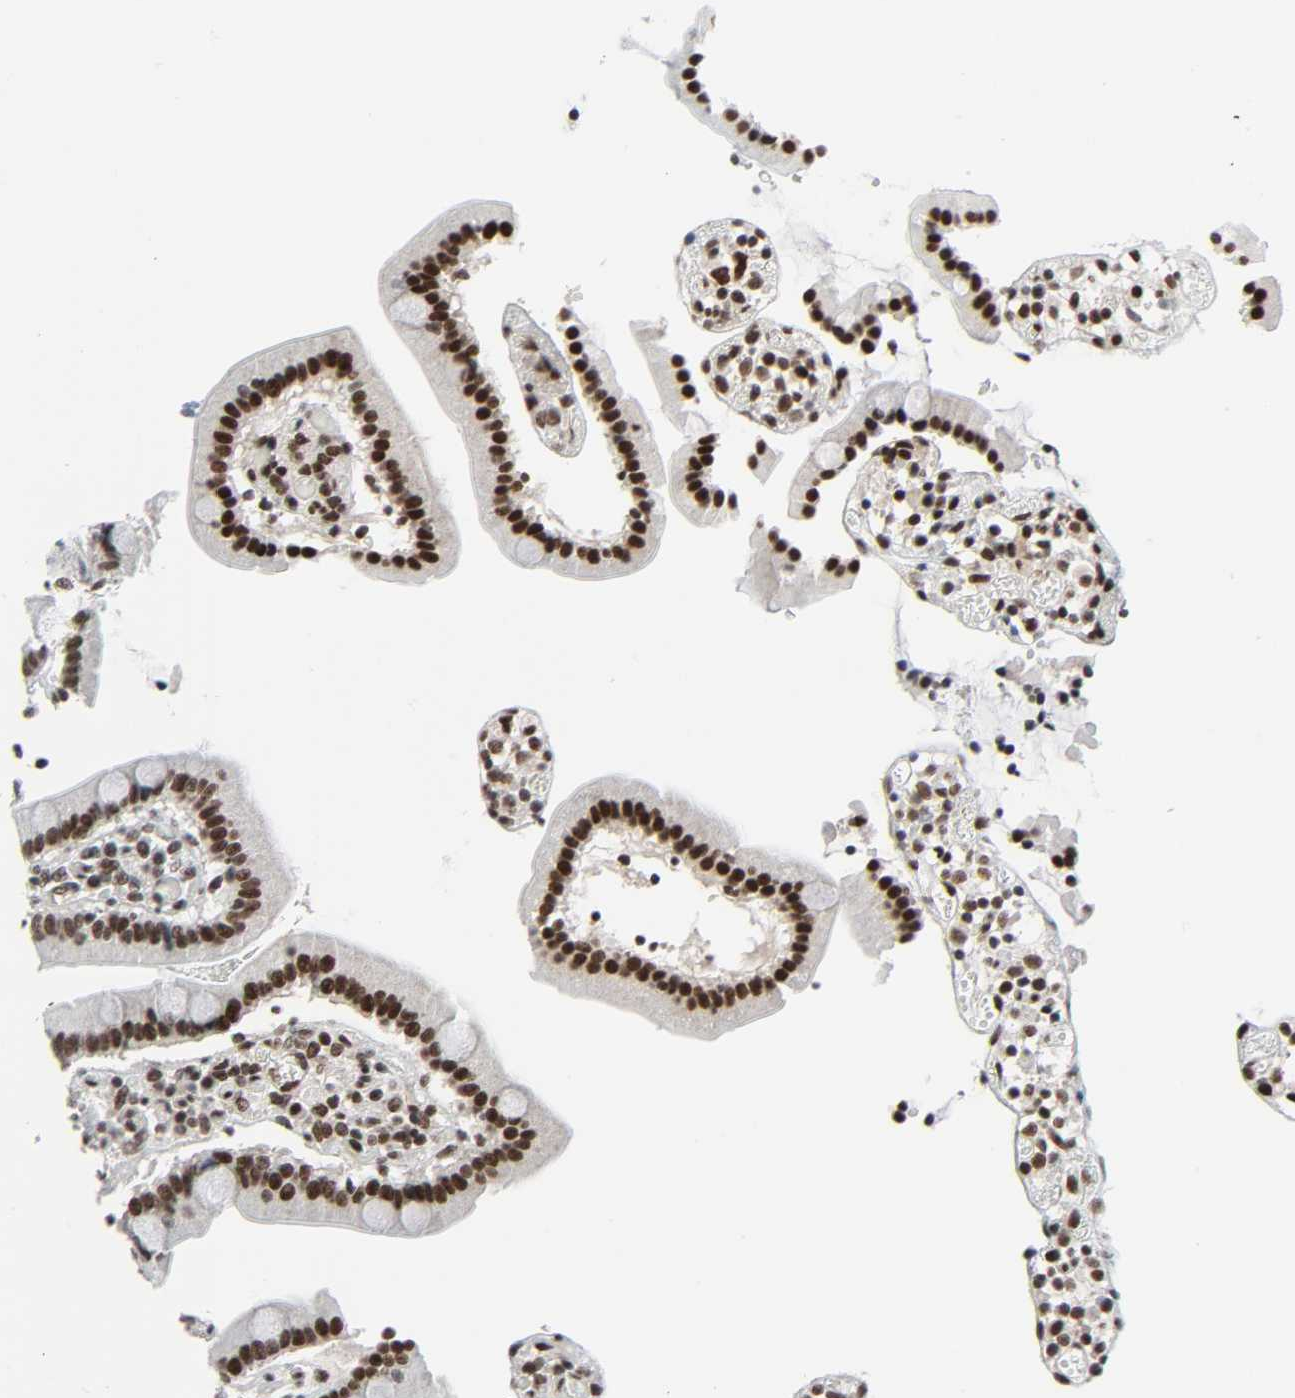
{"staining": {"intensity": "strong", "quantity": ">75%", "location": "nuclear"}, "tissue": "duodenum", "cell_type": "Glandular cells", "image_type": "normal", "snomed": [{"axis": "morphology", "description": "Normal tissue, NOS"}, {"axis": "topography", "description": "Duodenum"}], "caption": "Immunohistochemical staining of normal duodenum demonstrates high levels of strong nuclear positivity in about >75% of glandular cells.", "gene": "CDK7", "patient": {"sex": "female", "age": 53}}